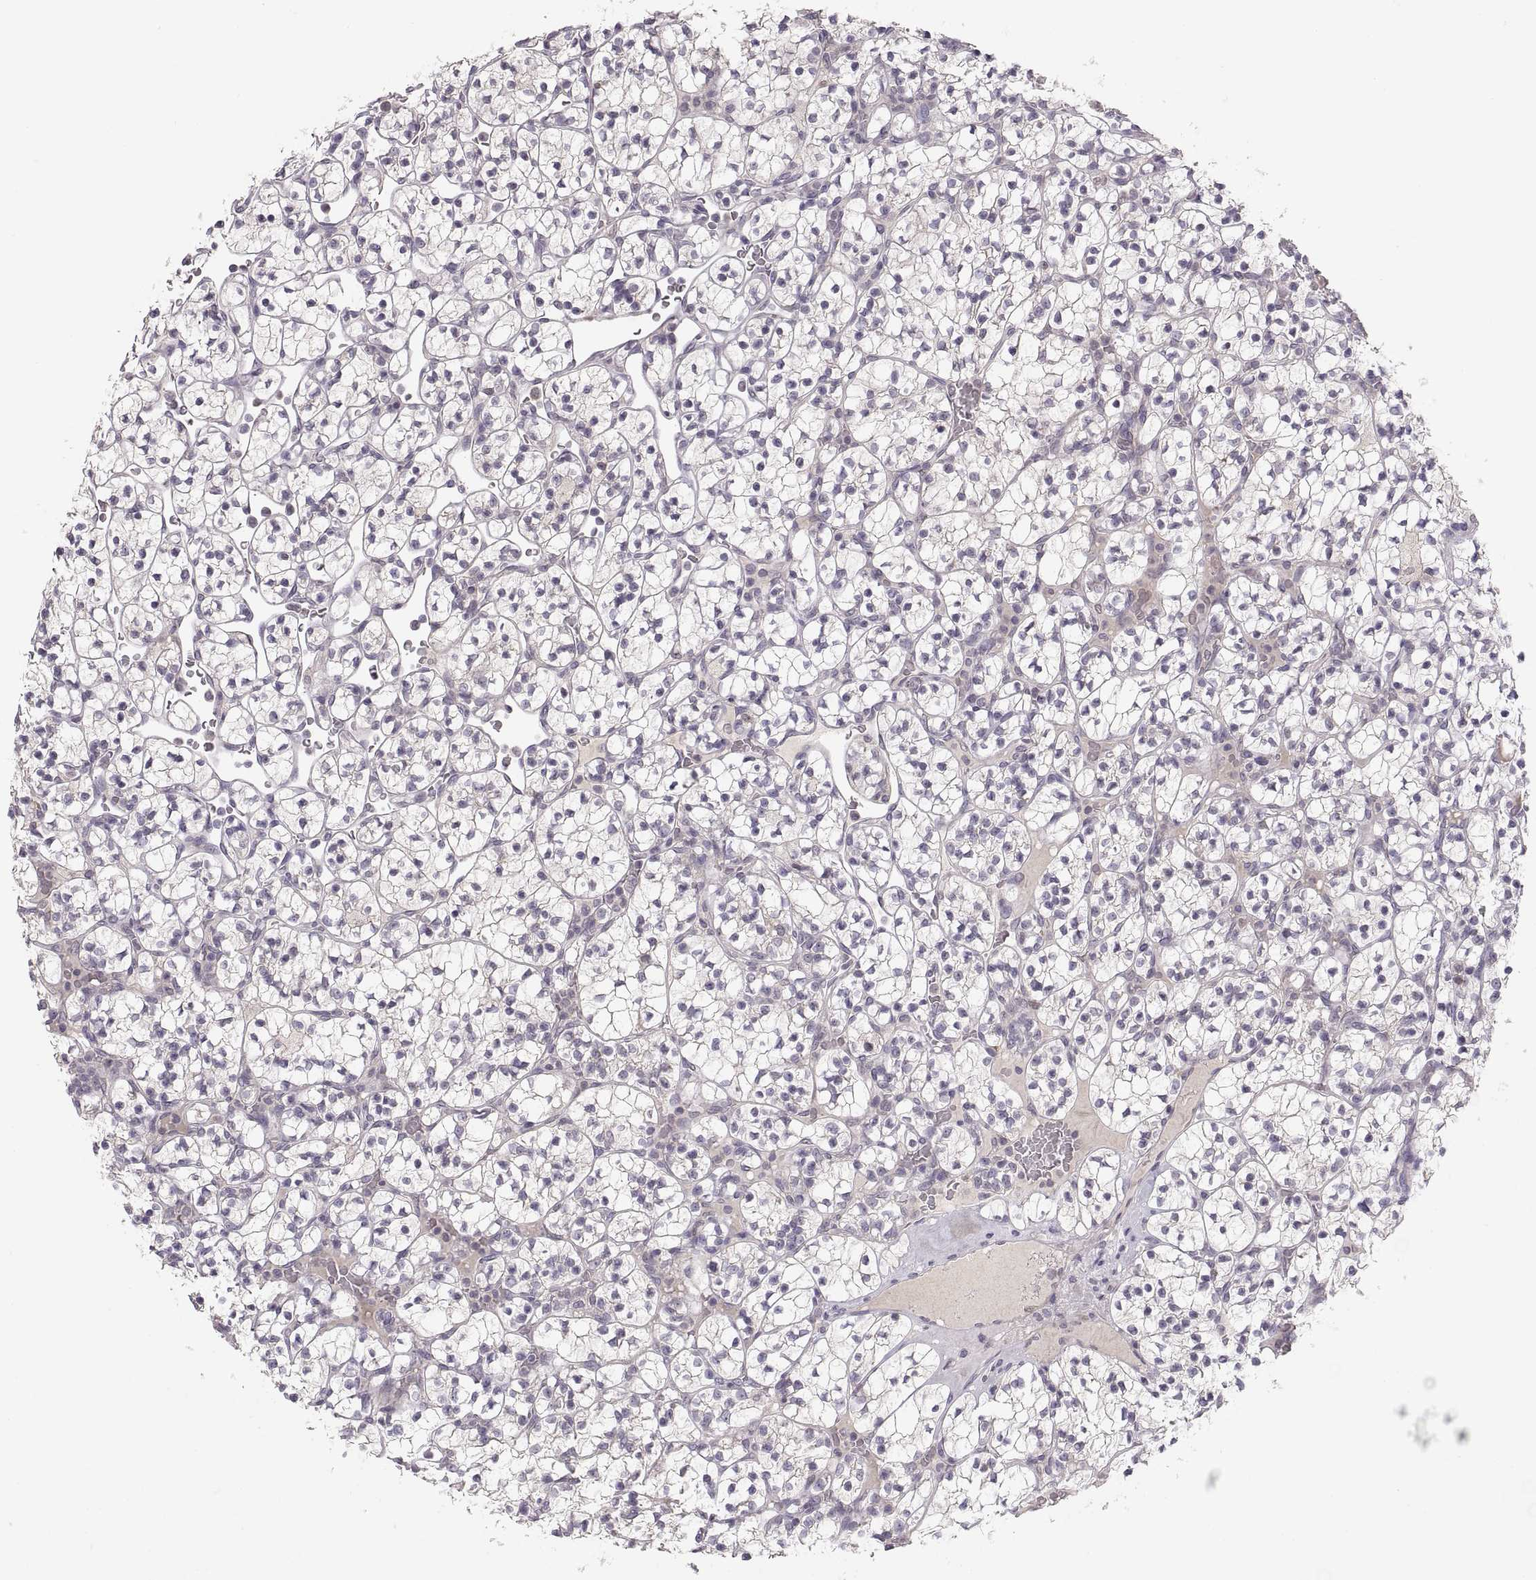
{"staining": {"intensity": "negative", "quantity": "none", "location": "none"}, "tissue": "renal cancer", "cell_type": "Tumor cells", "image_type": "cancer", "snomed": [{"axis": "morphology", "description": "Adenocarcinoma, NOS"}, {"axis": "topography", "description": "Kidney"}], "caption": "Immunohistochemistry photomicrograph of renal cancer (adenocarcinoma) stained for a protein (brown), which demonstrates no expression in tumor cells.", "gene": "HMGCR", "patient": {"sex": "female", "age": 89}}